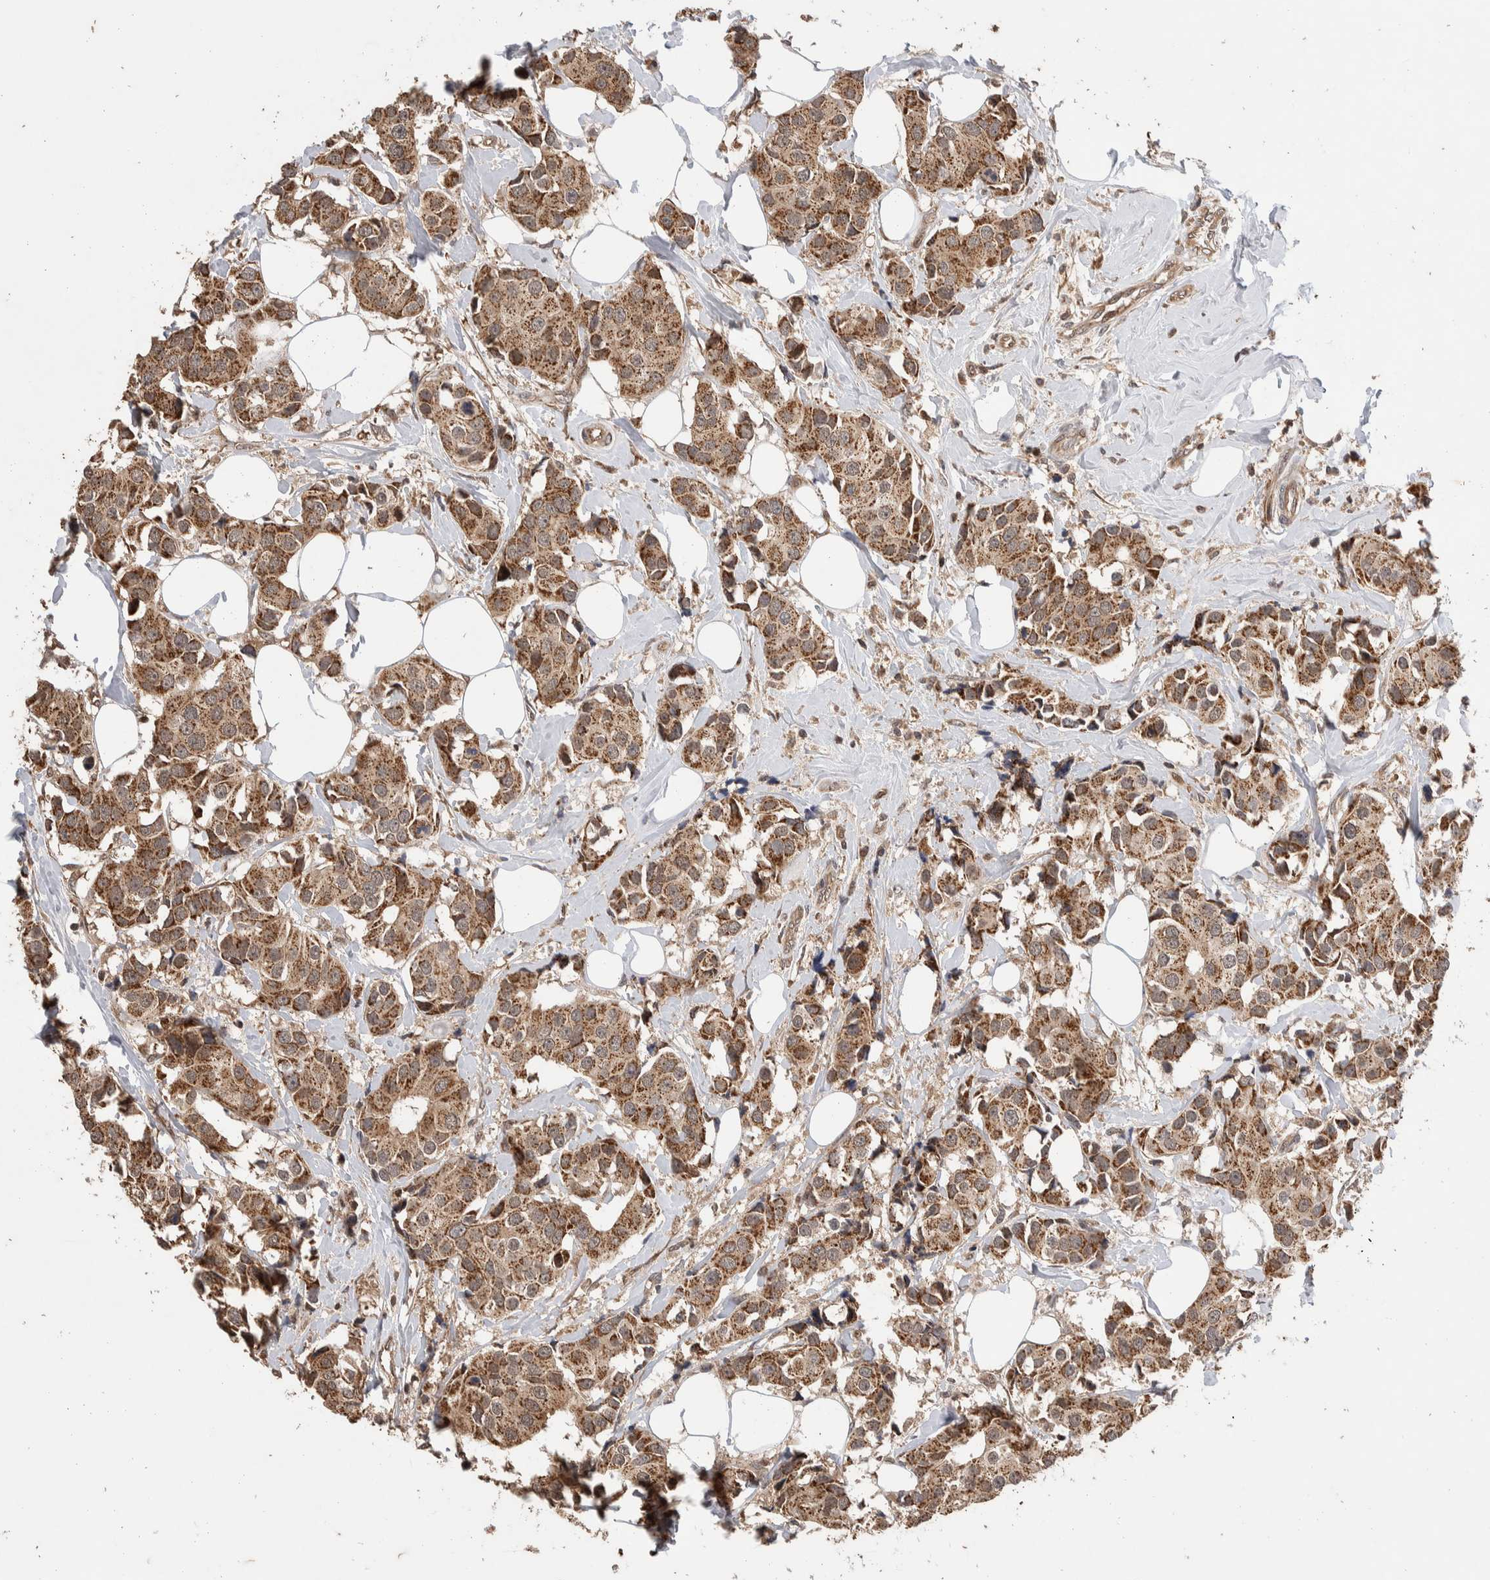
{"staining": {"intensity": "moderate", "quantity": ">75%", "location": "cytoplasmic/membranous"}, "tissue": "breast cancer", "cell_type": "Tumor cells", "image_type": "cancer", "snomed": [{"axis": "morphology", "description": "Normal tissue, NOS"}, {"axis": "morphology", "description": "Duct carcinoma"}, {"axis": "topography", "description": "Breast"}], "caption": "Approximately >75% of tumor cells in human breast cancer demonstrate moderate cytoplasmic/membranous protein expression as visualized by brown immunohistochemical staining.", "gene": "ABHD11", "patient": {"sex": "female", "age": 39}}